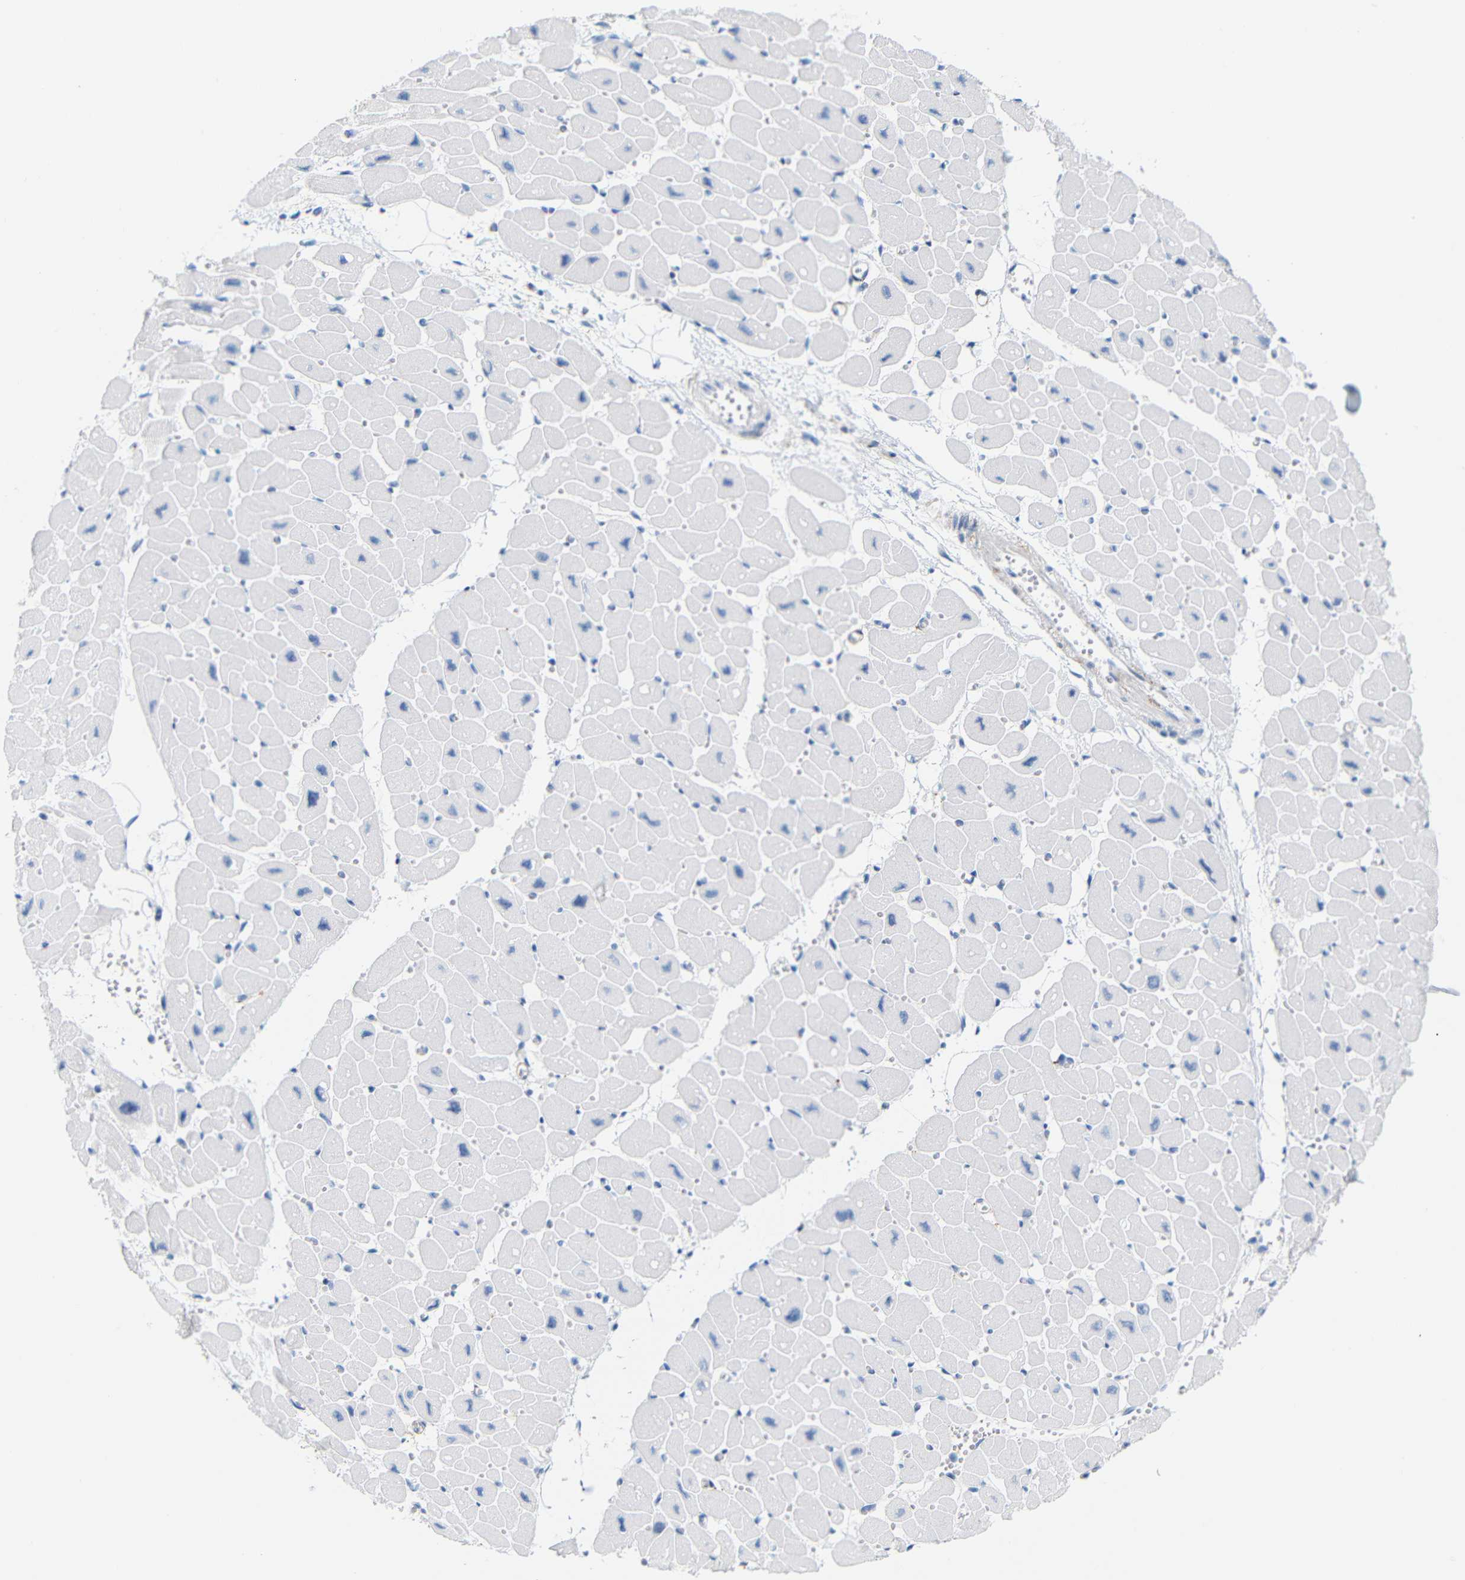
{"staining": {"intensity": "negative", "quantity": "none", "location": "none"}, "tissue": "heart muscle", "cell_type": "Cardiomyocytes", "image_type": "normal", "snomed": [{"axis": "morphology", "description": "Normal tissue, NOS"}, {"axis": "topography", "description": "Heart"}], "caption": "The image reveals no staining of cardiomyocytes in normal heart muscle. Nuclei are stained in blue.", "gene": "MT1A", "patient": {"sex": "female", "age": 54}}